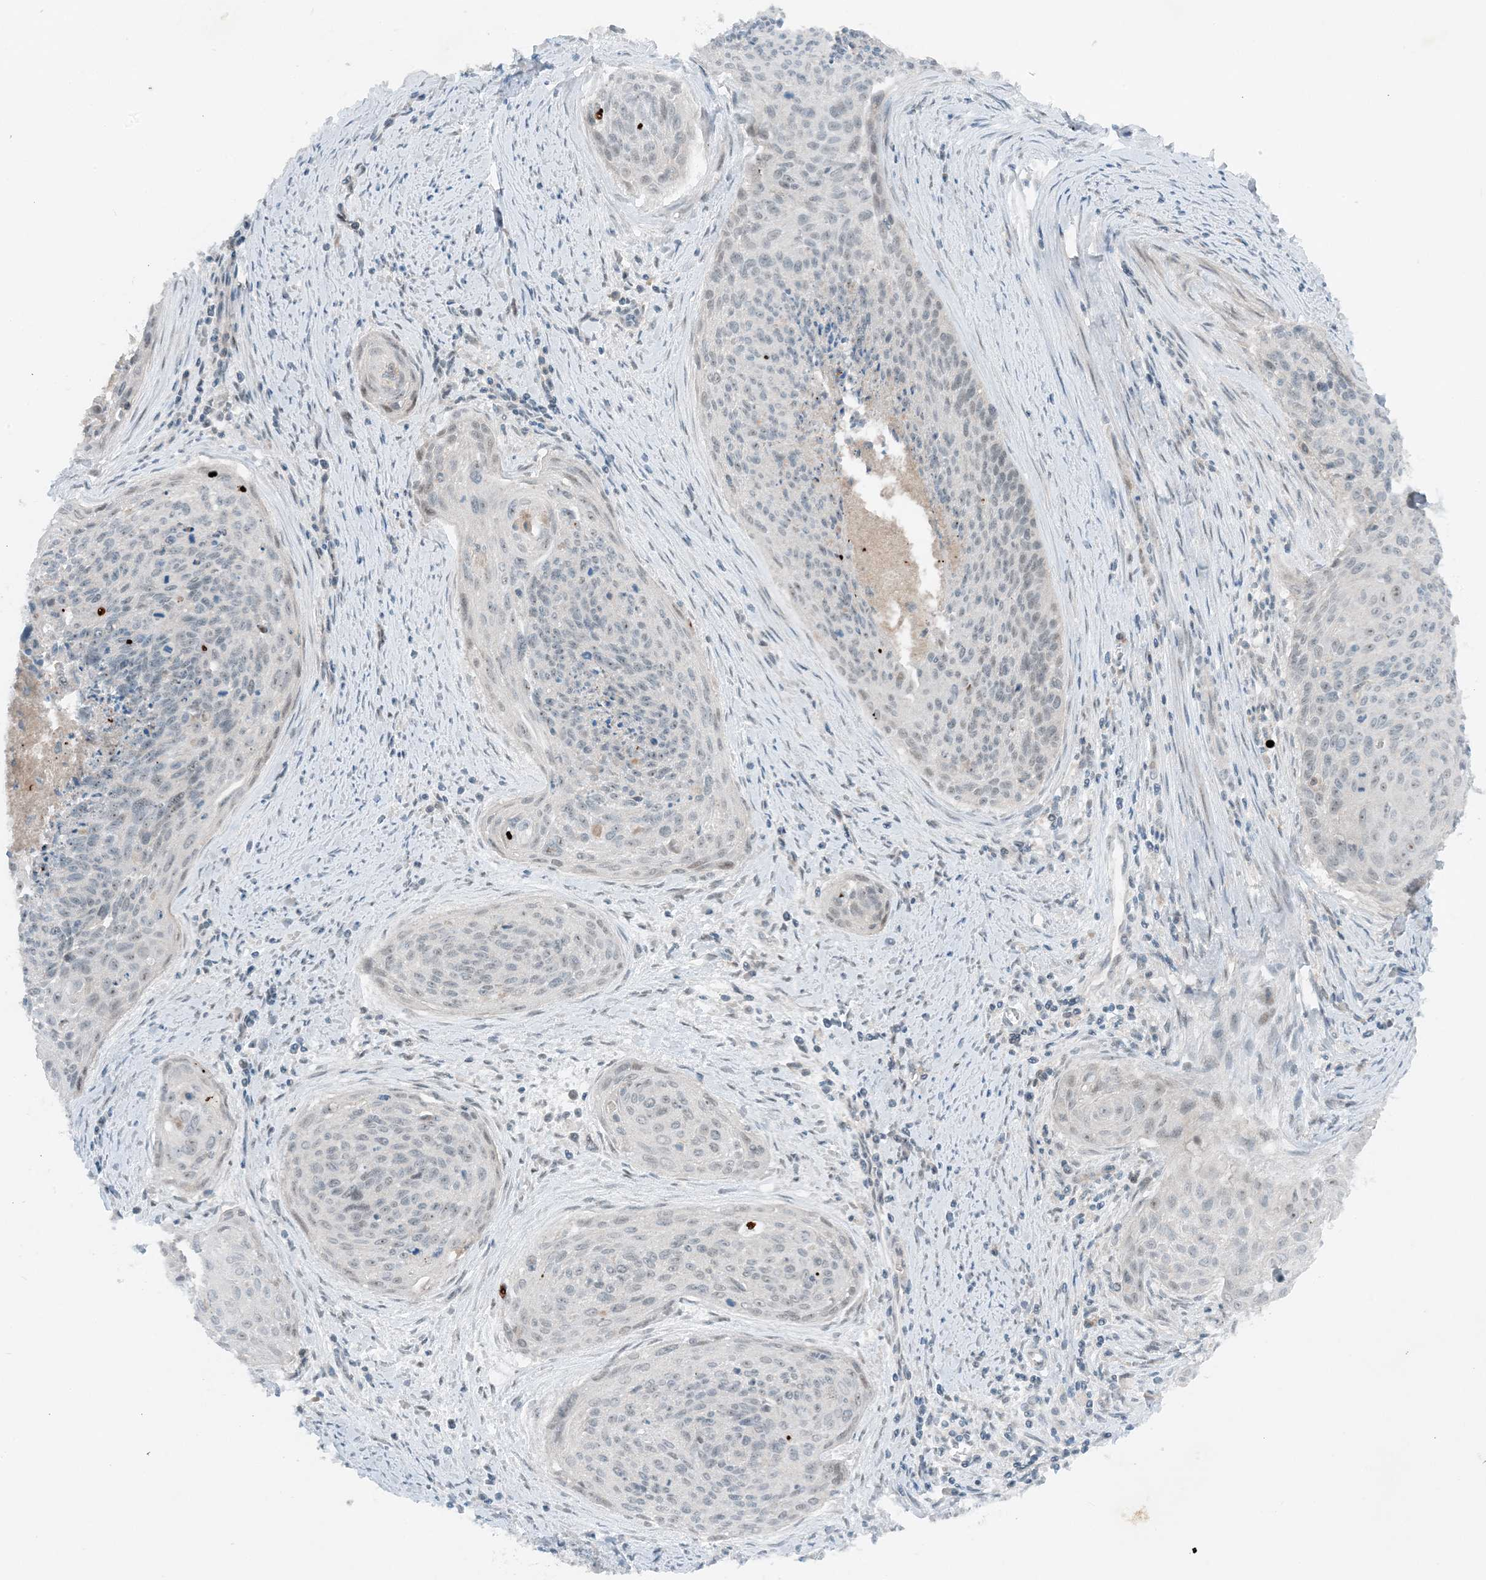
{"staining": {"intensity": "negative", "quantity": "none", "location": "none"}, "tissue": "cervical cancer", "cell_type": "Tumor cells", "image_type": "cancer", "snomed": [{"axis": "morphology", "description": "Squamous cell carcinoma, NOS"}, {"axis": "topography", "description": "Cervix"}], "caption": "Histopathology image shows no protein expression in tumor cells of squamous cell carcinoma (cervical) tissue.", "gene": "MITD1", "patient": {"sex": "female", "age": 55}}